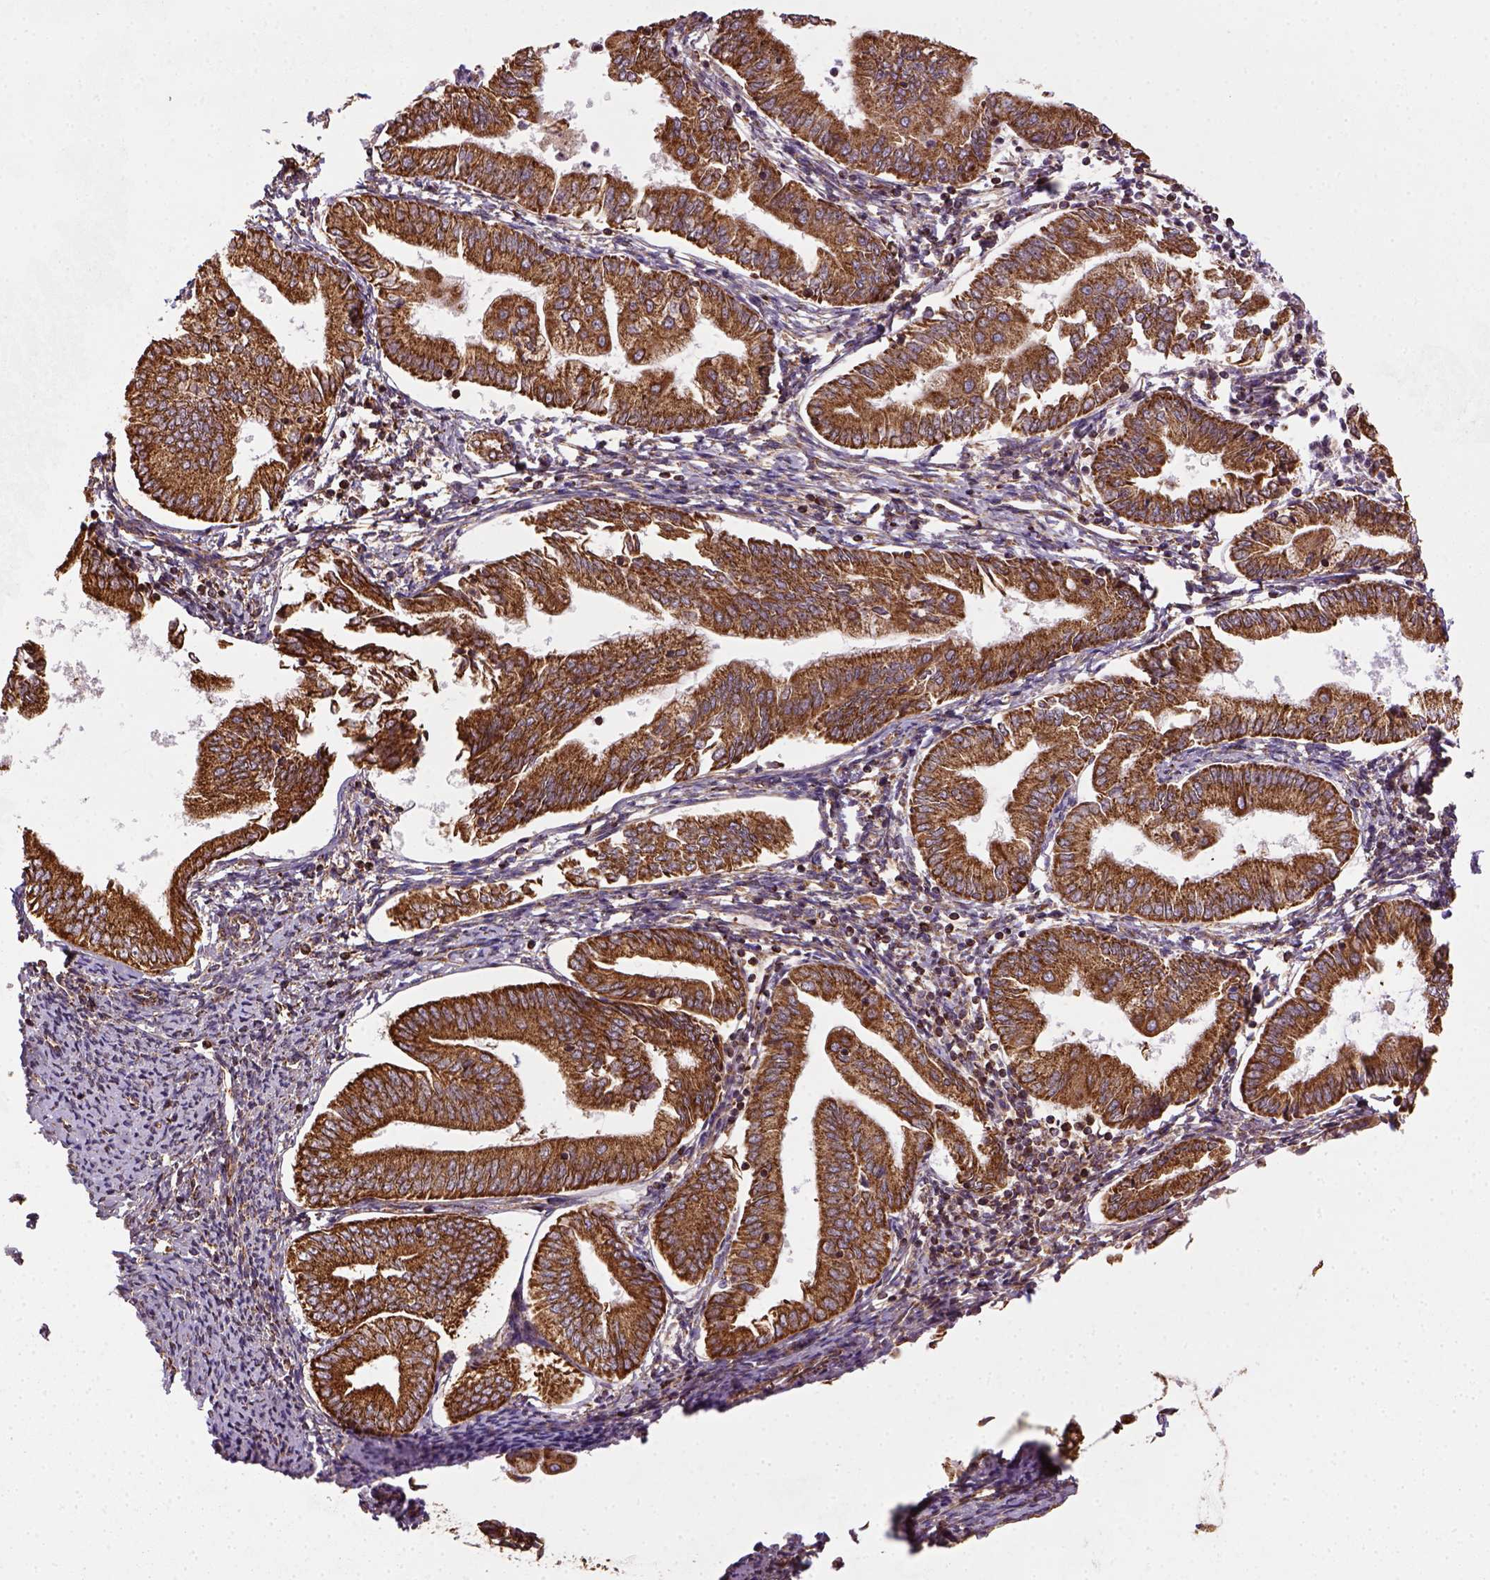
{"staining": {"intensity": "strong", "quantity": ">75%", "location": "cytoplasmic/membranous"}, "tissue": "endometrial cancer", "cell_type": "Tumor cells", "image_type": "cancer", "snomed": [{"axis": "morphology", "description": "Adenocarcinoma, NOS"}, {"axis": "topography", "description": "Endometrium"}], "caption": "IHC staining of adenocarcinoma (endometrial), which shows high levels of strong cytoplasmic/membranous positivity in about >75% of tumor cells indicating strong cytoplasmic/membranous protein staining. The staining was performed using DAB (3,3'-diaminobenzidine) (brown) for protein detection and nuclei were counterstained in hematoxylin (blue).", "gene": "MAPK8IP3", "patient": {"sex": "female", "age": 55}}